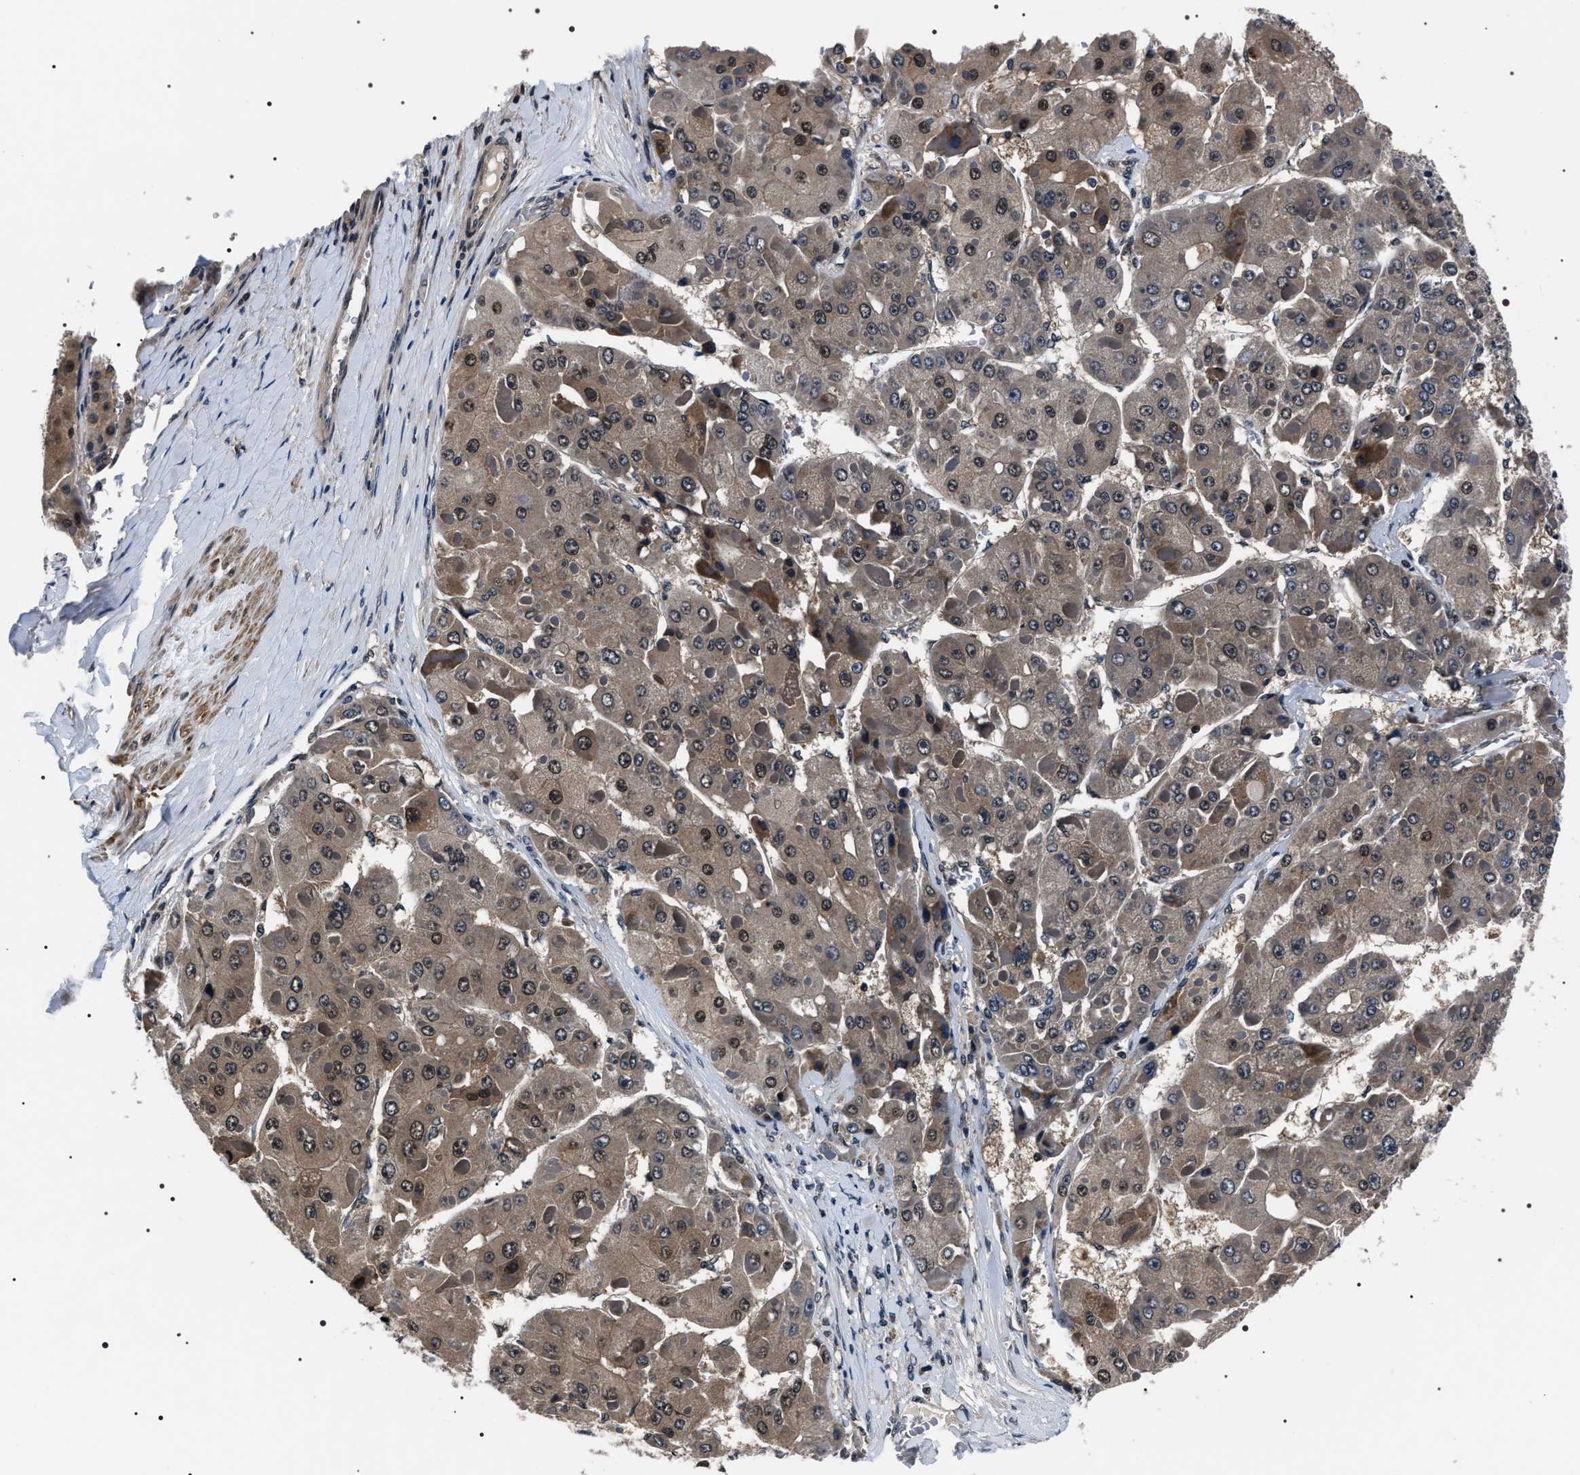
{"staining": {"intensity": "weak", "quantity": ">75%", "location": "cytoplasmic/membranous,nuclear"}, "tissue": "liver cancer", "cell_type": "Tumor cells", "image_type": "cancer", "snomed": [{"axis": "morphology", "description": "Carcinoma, Hepatocellular, NOS"}, {"axis": "topography", "description": "Liver"}], "caption": "This is a micrograph of immunohistochemistry (IHC) staining of hepatocellular carcinoma (liver), which shows weak positivity in the cytoplasmic/membranous and nuclear of tumor cells.", "gene": "SIPA1", "patient": {"sex": "female", "age": 73}}